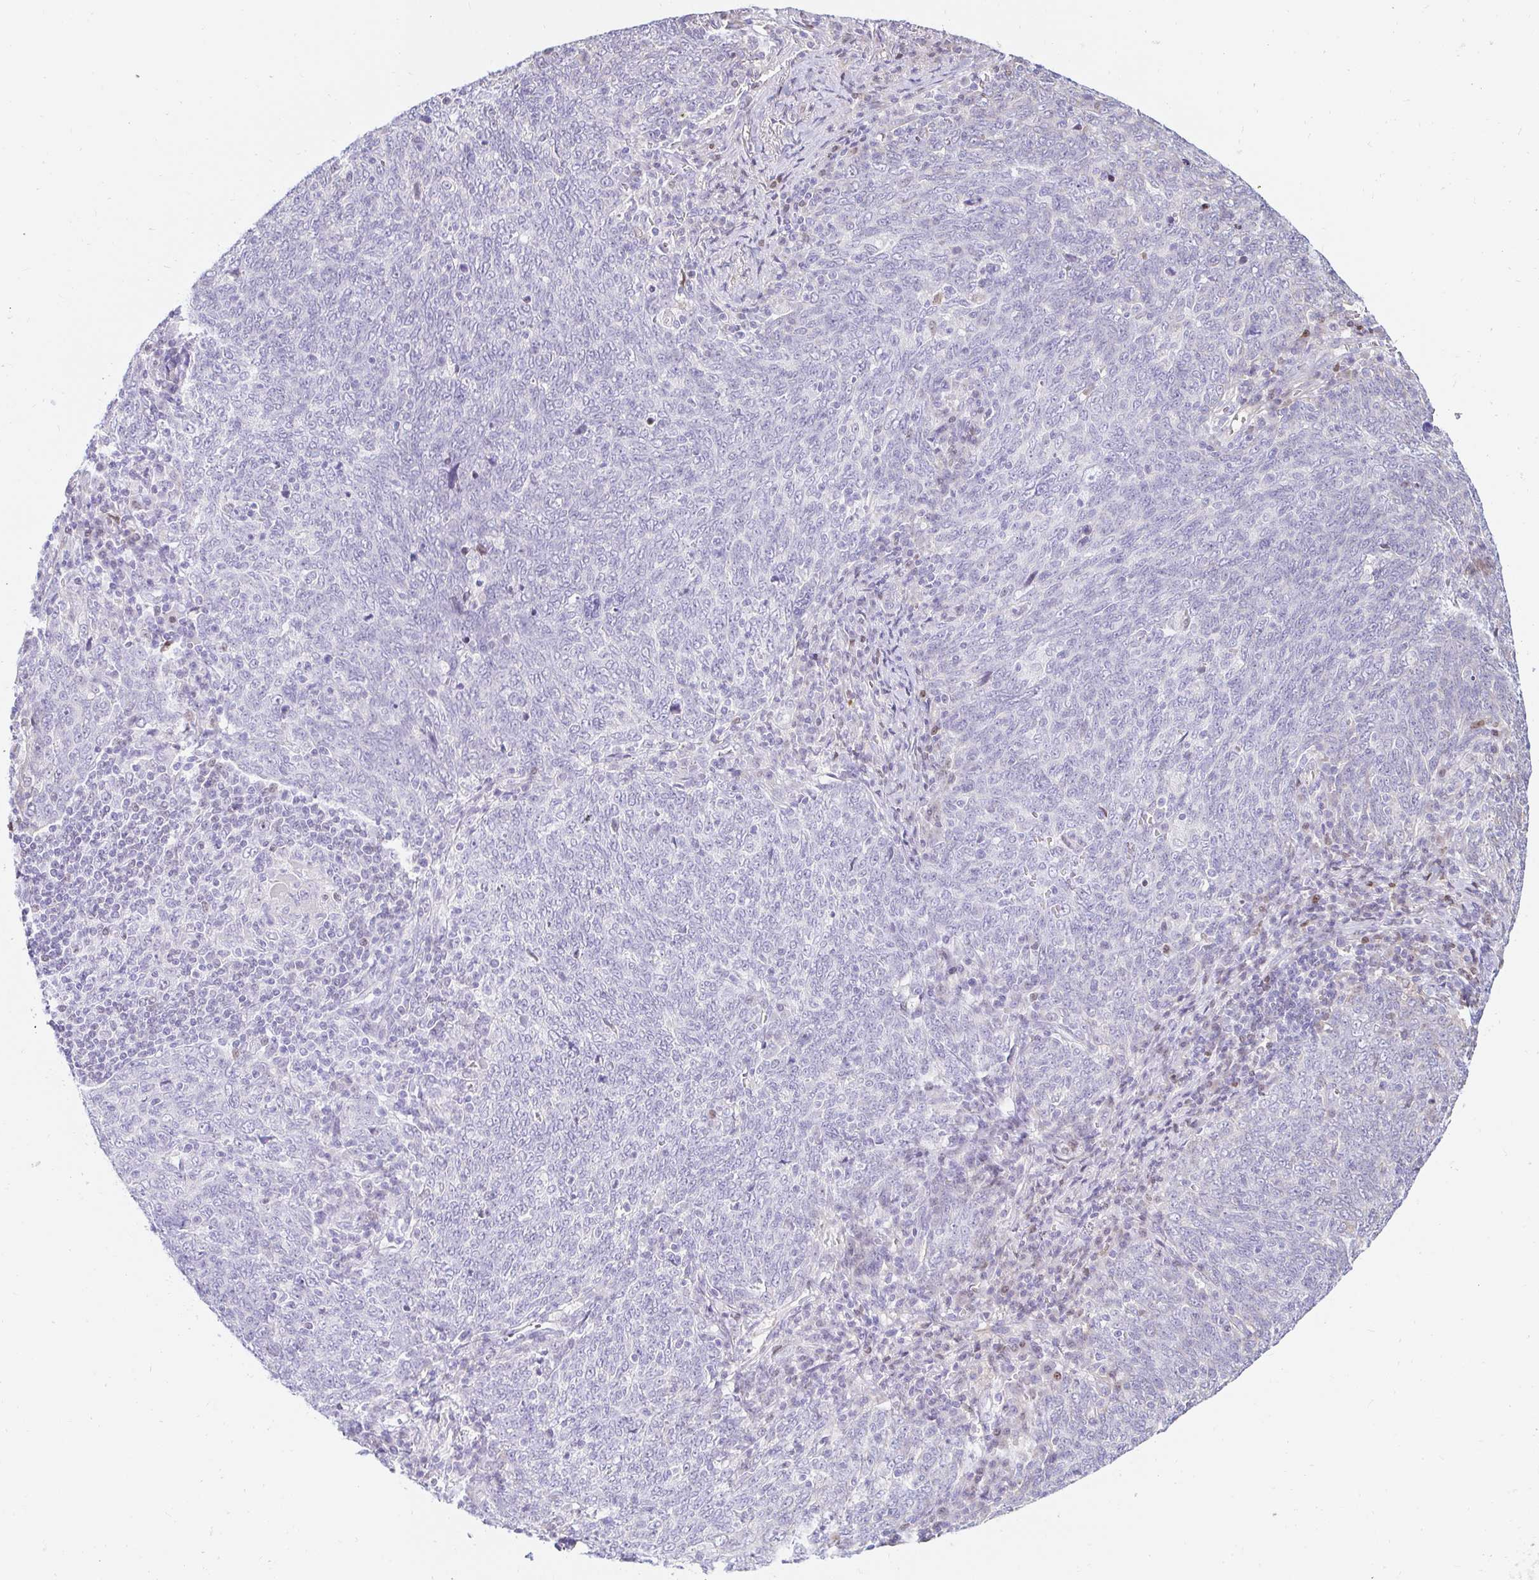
{"staining": {"intensity": "negative", "quantity": "none", "location": "none"}, "tissue": "lung cancer", "cell_type": "Tumor cells", "image_type": "cancer", "snomed": [{"axis": "morphology", "description": "Squamous cell carcinoma, NOS"}, {"axis": "topography", "description": "Lung"}], "caption": "This is an immunohistochemistry histopathology image of lung cancer. There is no positivity in tumor cells.", "gene": "CAPSL", "patient": {"sex": "female", "age": 72}}